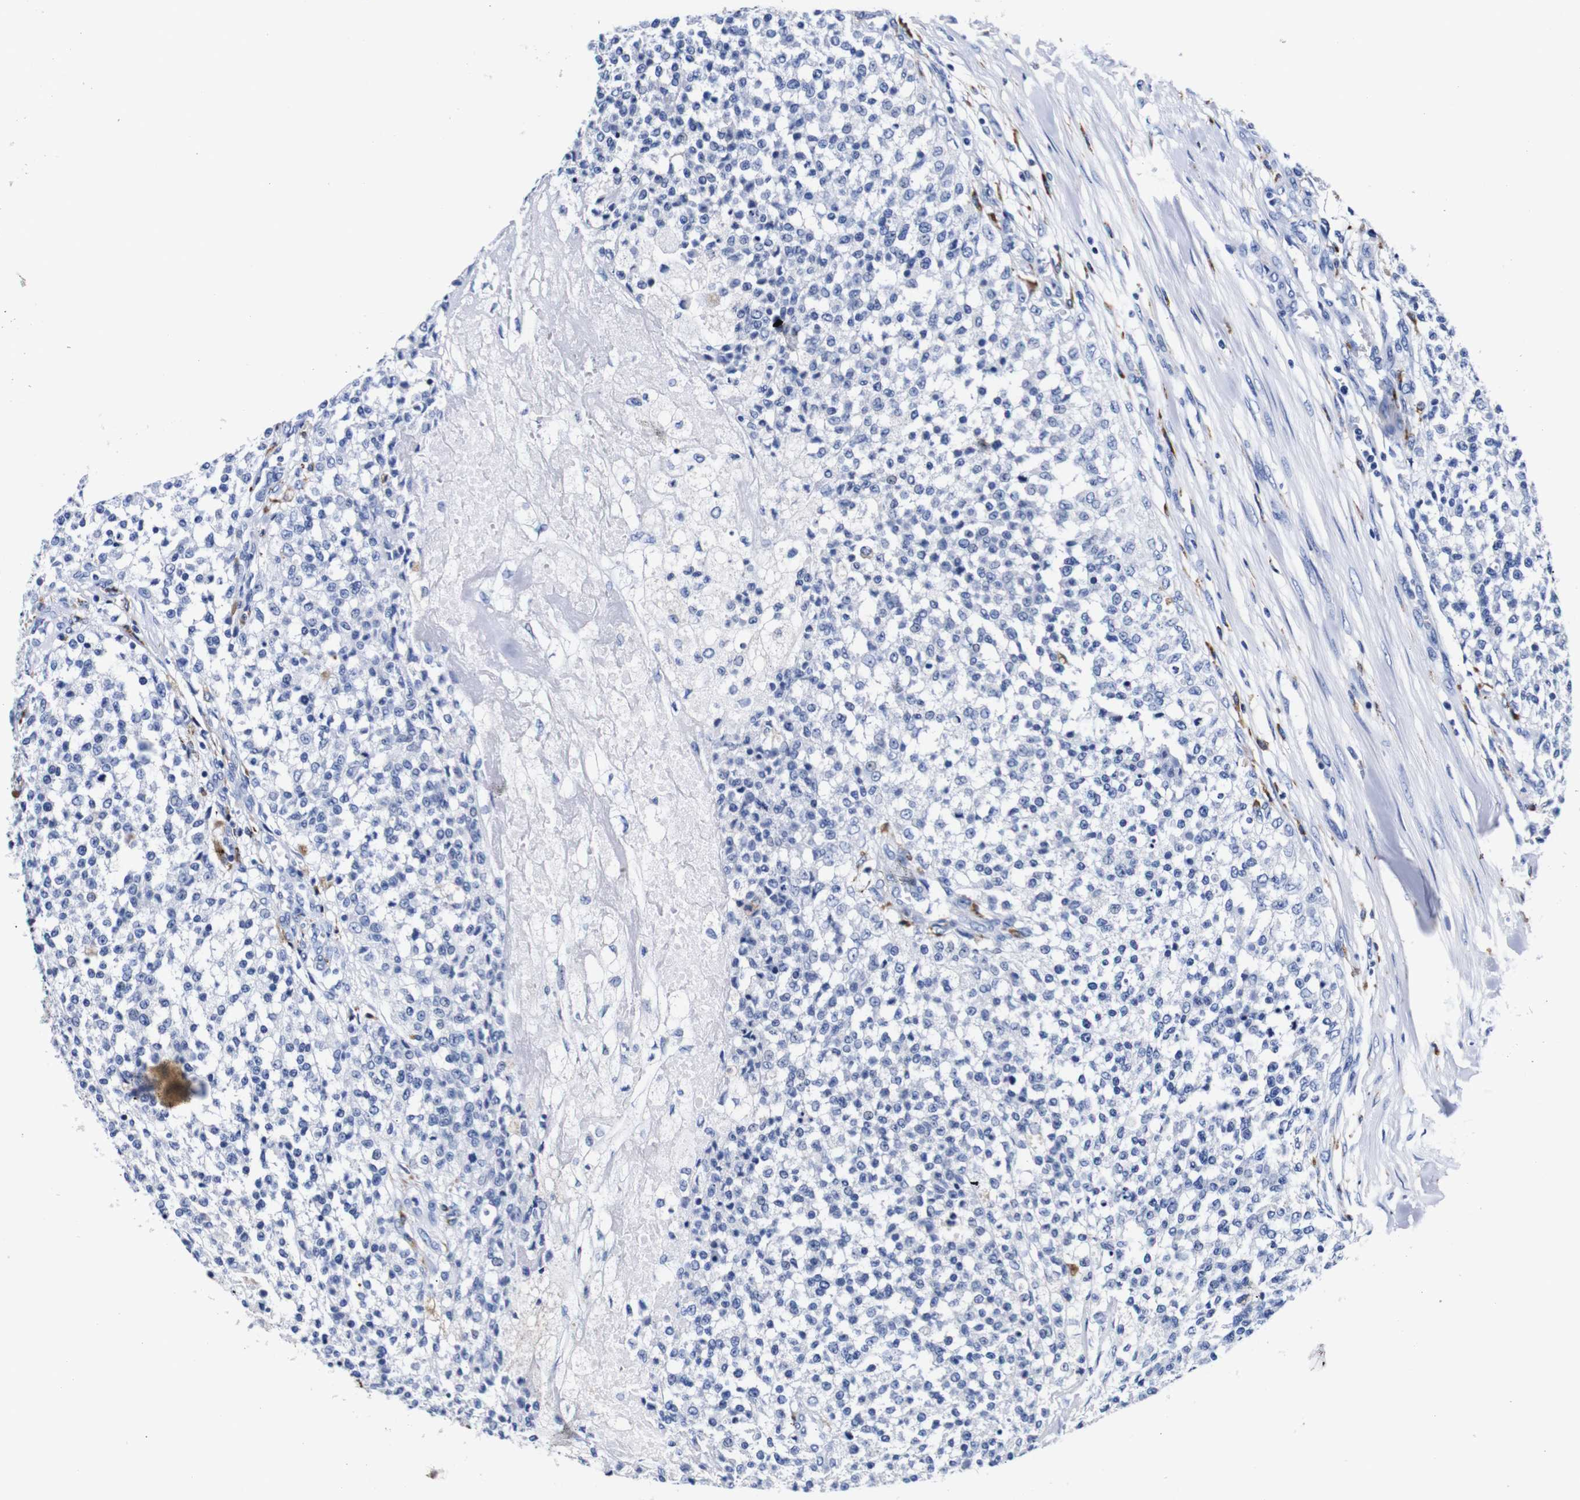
{"staining": {"intensity": "negative", "quantity": "none", "location": "none"}, "tissue": "testis cancer", "cell_type": "Tumor cells", "image_type": "cancer", "snomed": [{"axis": "morphology", "description": "Seminoma, NOS"}, {"axis": "topography", "description": "Testis"}], "caption": "An image of human testis cancer is negative for staining in tumor cells.", "gene": "HLA-DMB", "patient": {"sex": "male", "age": 59}}